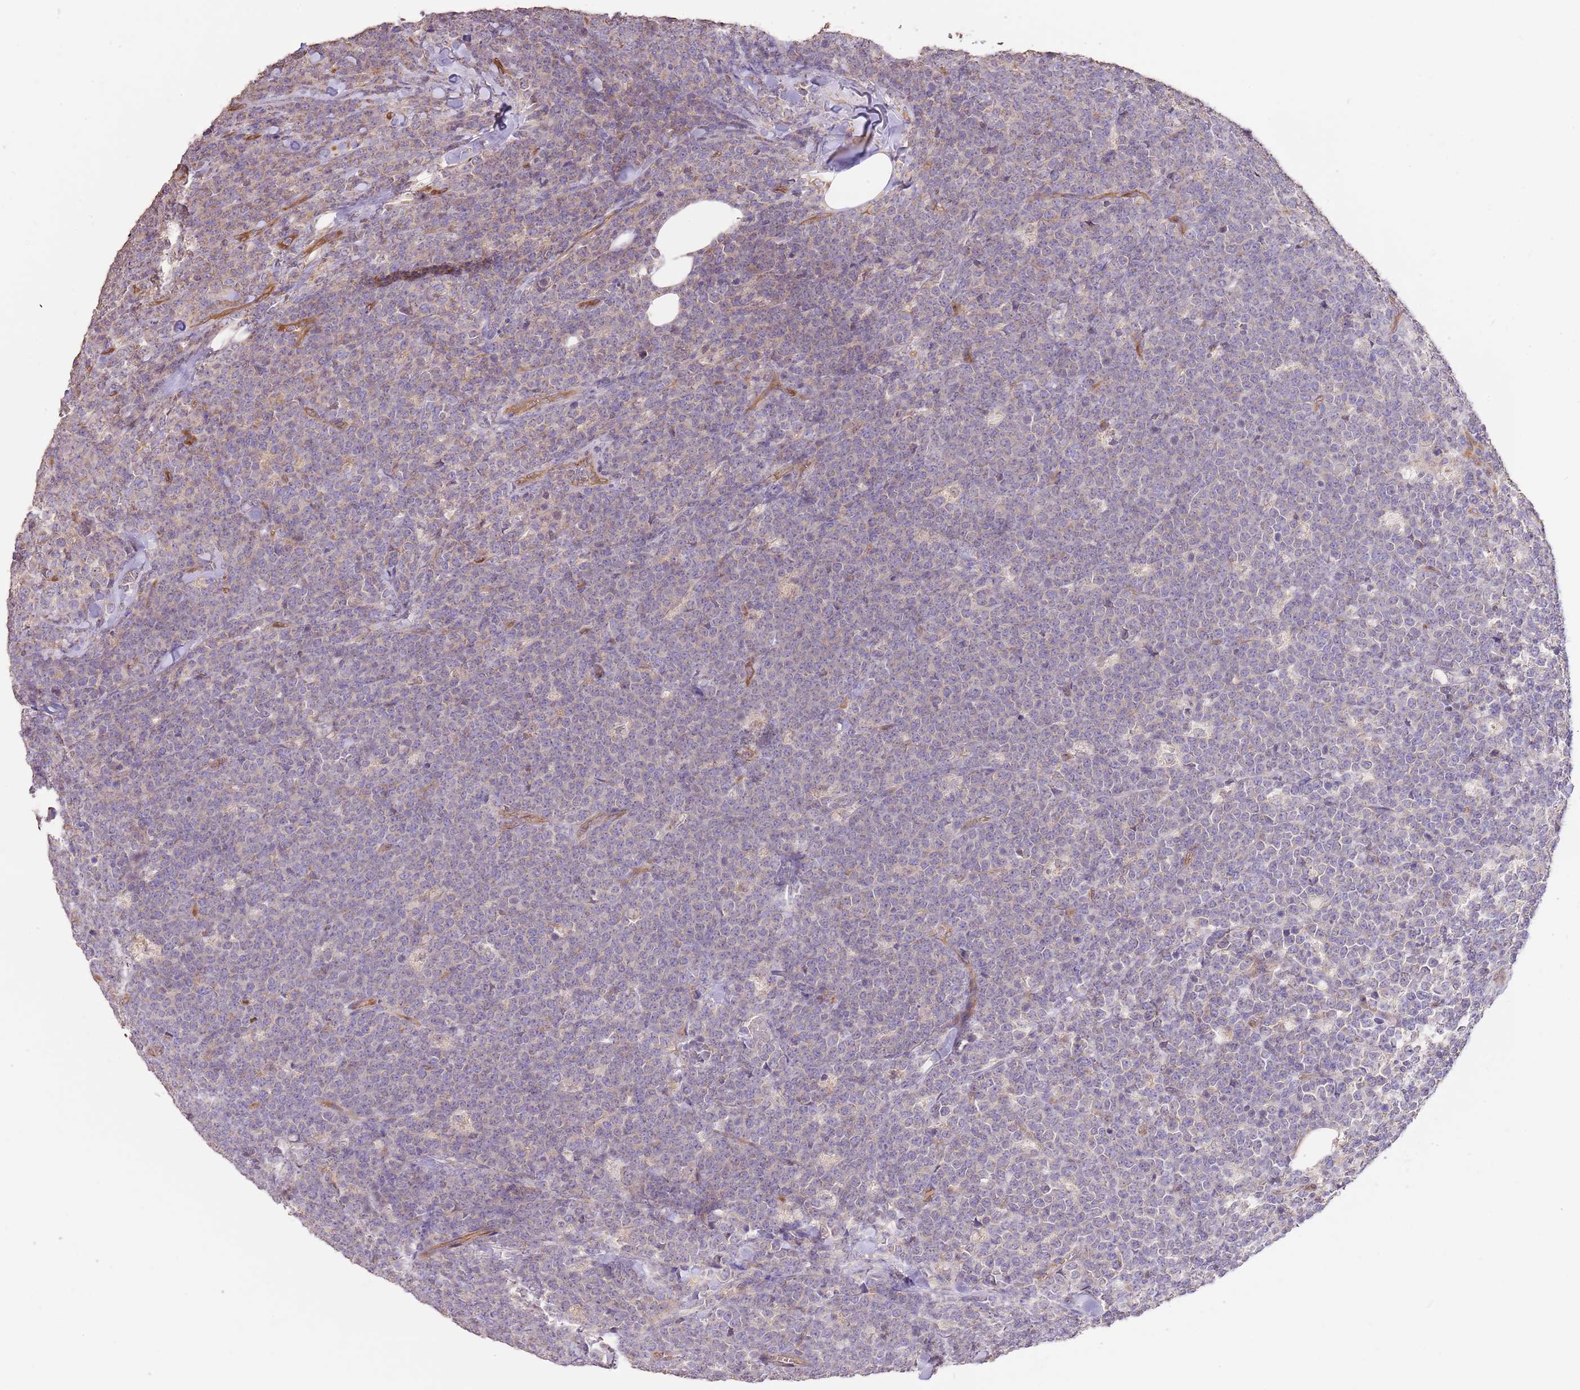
{"staining": {"intensity": "weak", "quantity": "<25%", "location": "cytoplasmic/membranous"}, "tissue": "lymphoma", "cell_type": "Tumor cells", "image_type": "cancer", "snomed": [{"axis": "morphology", "description": "Malignant lymphoma, non-Hodgkin's type, High grade"}, {"axis": "topography", "description": "Small intestine"}], "caption": "Immunohistochemistry (IHC) image of human malignant lymphoma, non-Hodgkin's type (high-grade) stained for a protein (brown), which reveals no staining in tumor cells.", "gene": "DOCK9", "patient": {"sex": "male", "age": 8}}